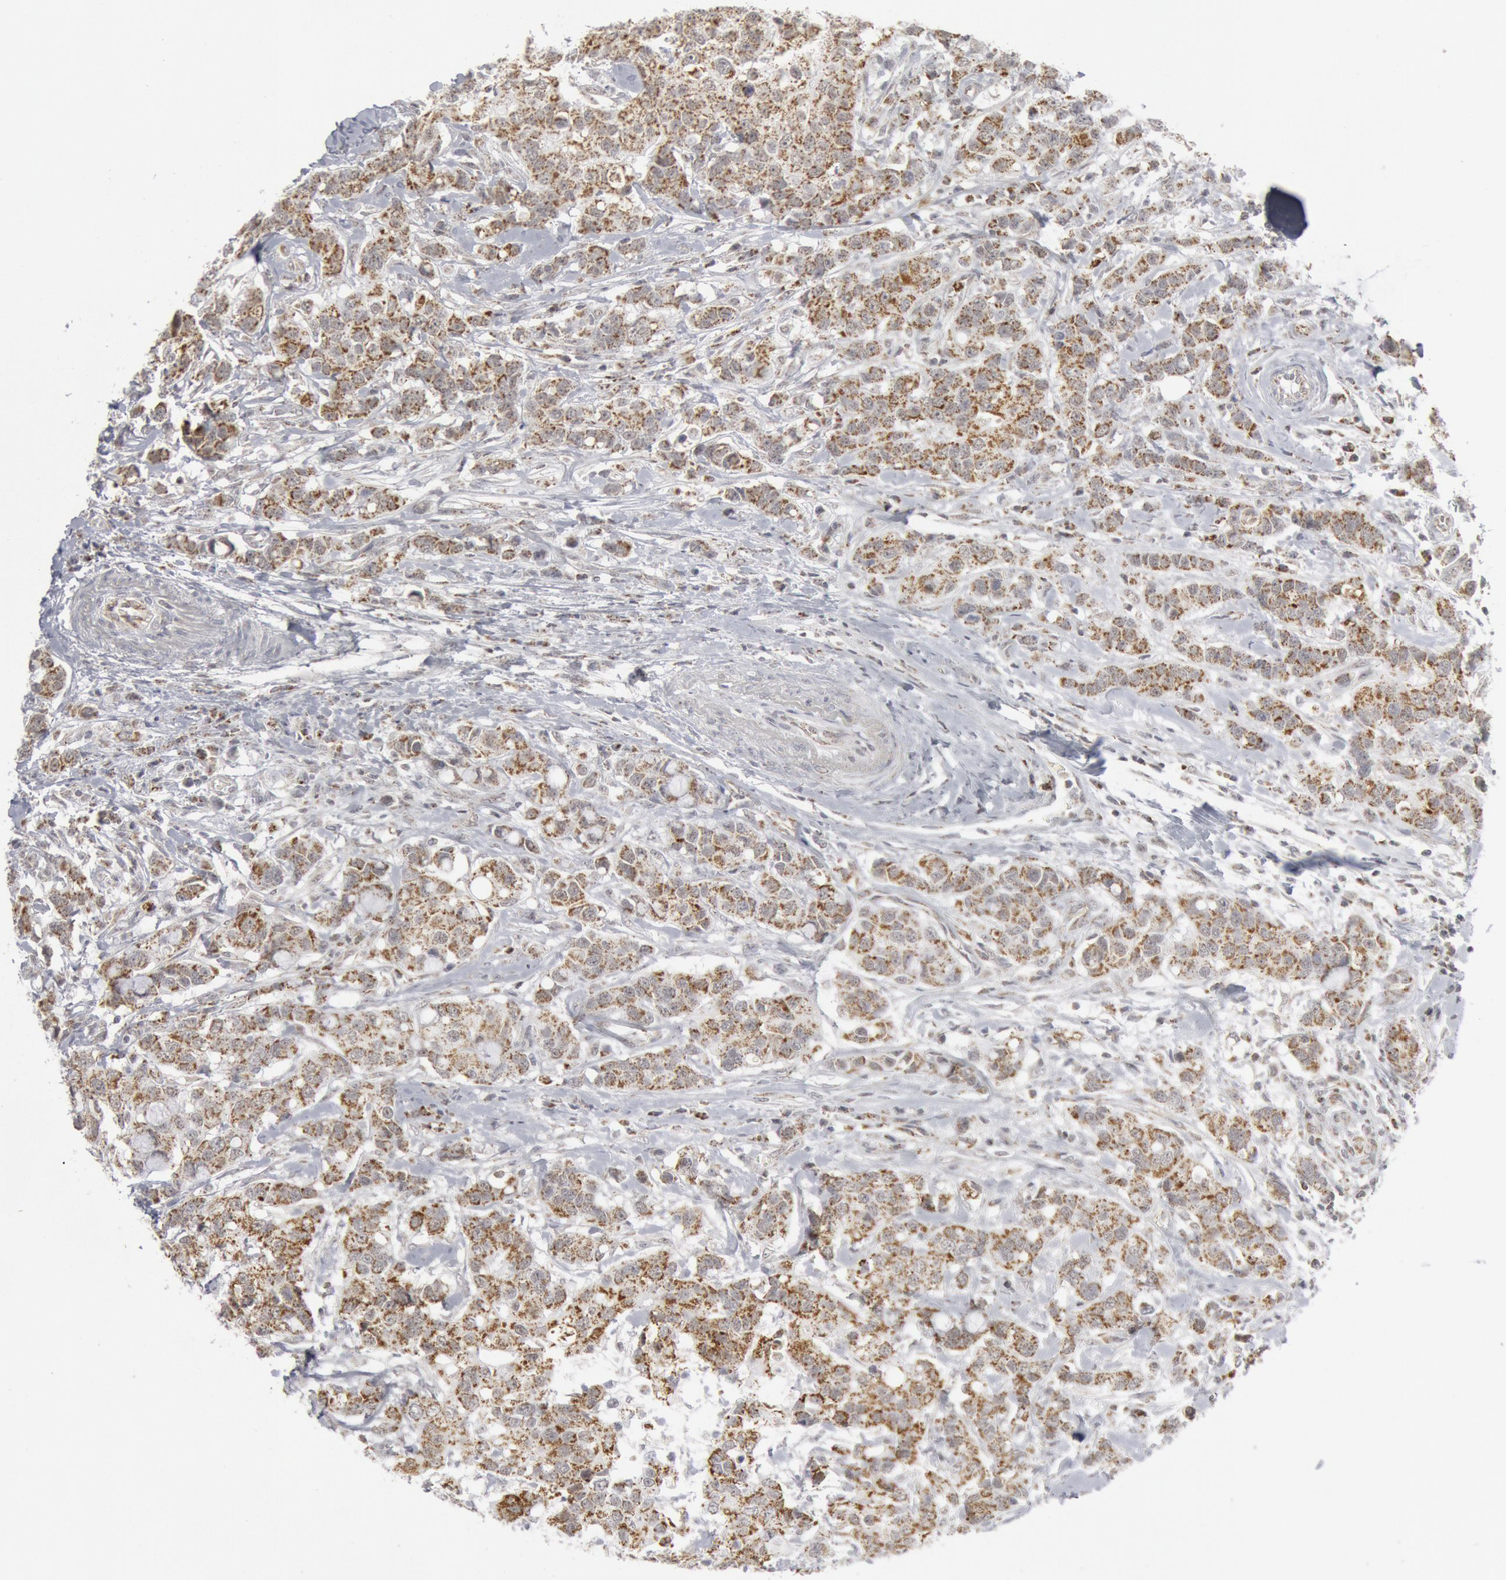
{"staining": {"intensity": "moderate", "quantity": ">75%", "location": "cytoplasmic/membranous"}, "tissue": "breast cancer", "cell_type": "Tumor cells", "image_type": "cancer", "snomed": [{"axis": "morphology", "description": "Duct carcinoma"}, {"axis": "topography", "description": "Breast"}], "caption": "Immunohistochemistry (IHC) of human breast cancer exhibits medium levels of moderate cytoplasmic/membranous staining in approximately >75% of tumor cells.", "gene": "CASP9", "patient": {"sex": "female", "age": 27}}